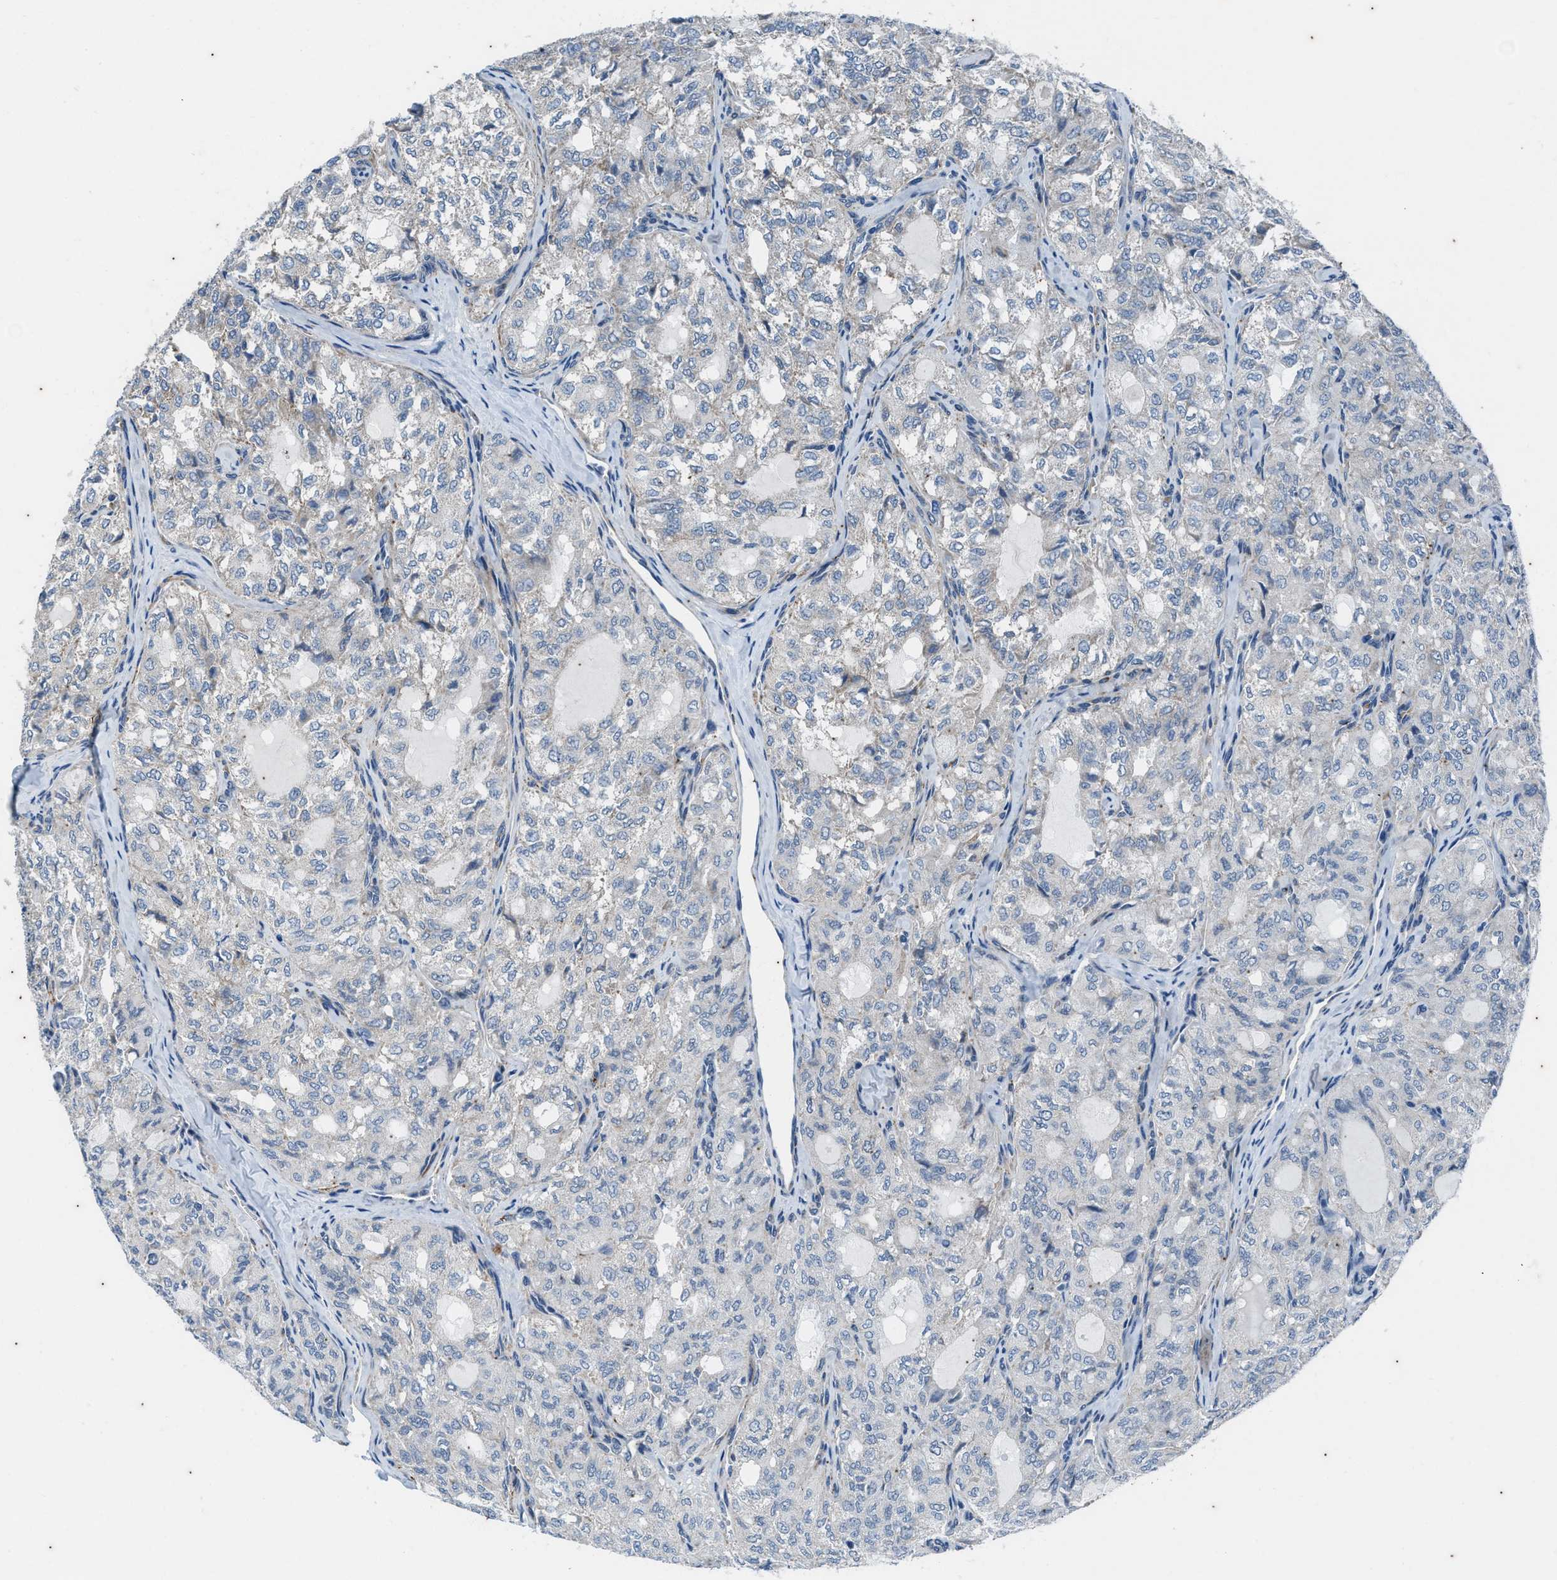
{"staining": {"intensity": "negative", "quantity": "none", "location": "none"}, "tissue": "thyroid cancer", "cell_type": "Tumor cells", "image_type": "cancer", "snomed": [{"axis": "morphology", "description": "Follicular adenoma carcinoma, NOS"}, {"axis": "topography", "description": "Thyroid gland"}], "caption": "IHC of human follicular adenoma carcinoma (thyroid) reveals no expression in tumor cells.", "gene": "KIF24", "patient": {"sex": "male", "age": 75}}